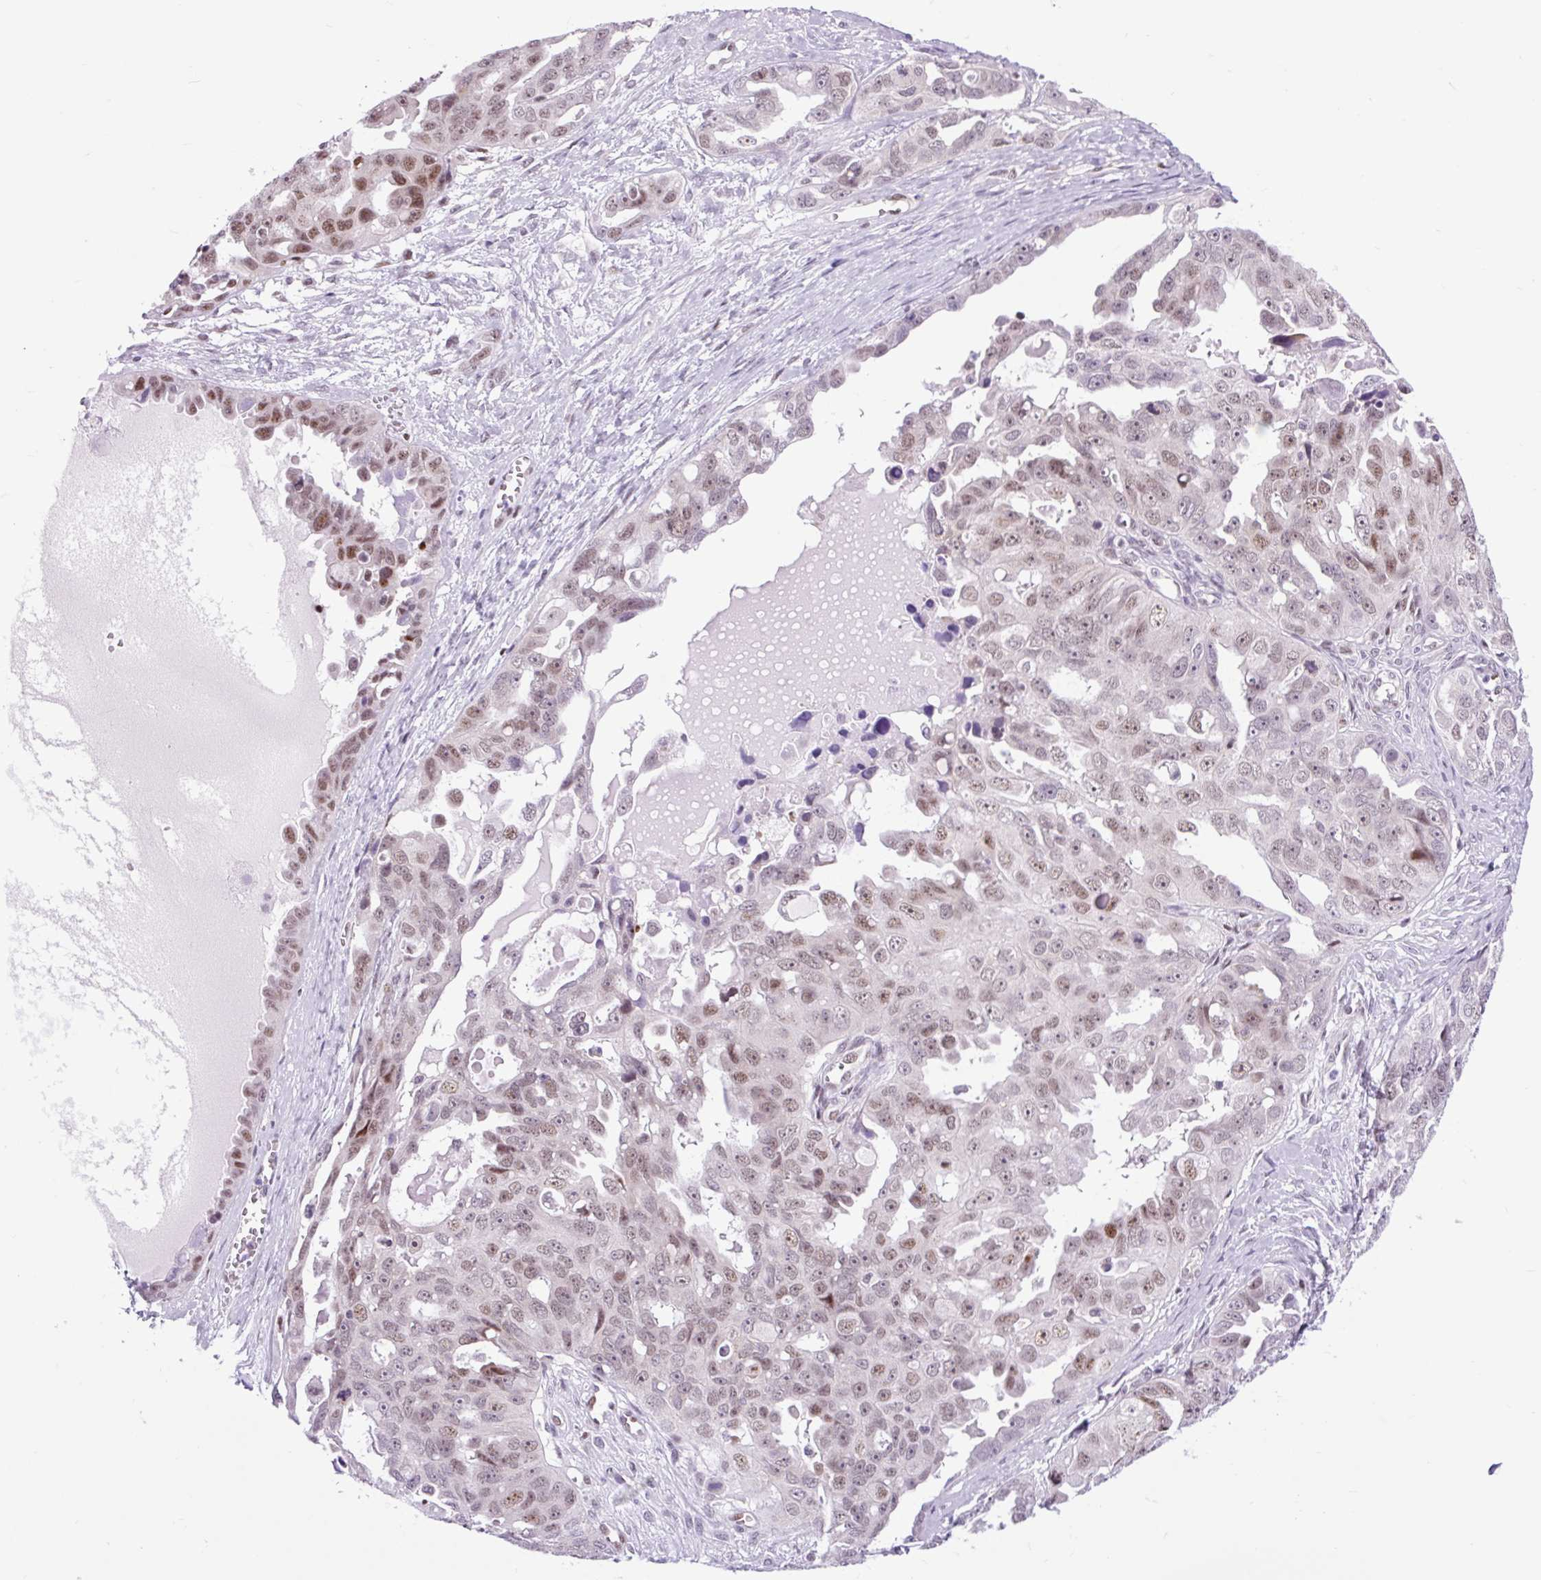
{"staining": {"intensity": "weak", "quantity": ">75%", "location": "nuclear"}, "tissue": "ovarian cancer", "cell_type": "Tumor cells", "image_type": "cancer", "snomed": [{"axis": "morphology", "description": "Carcinoma, endometroid"}, {"axis": "topography", "description": "Ovary"}], "caption": "Immunohistochemical staining of ovarian cancer (endometroid carcinoma) shows weak nuclear protein expression in about >75% of tumor cells. The staining is performed using DAB (3,3'-diaminobenzidine) brown chromogen to label protein expression. The nuclei are counter-stained blue using hematoxylin.", "gene": "CLK2", "patient": {"sex": "female", "age": 70}}